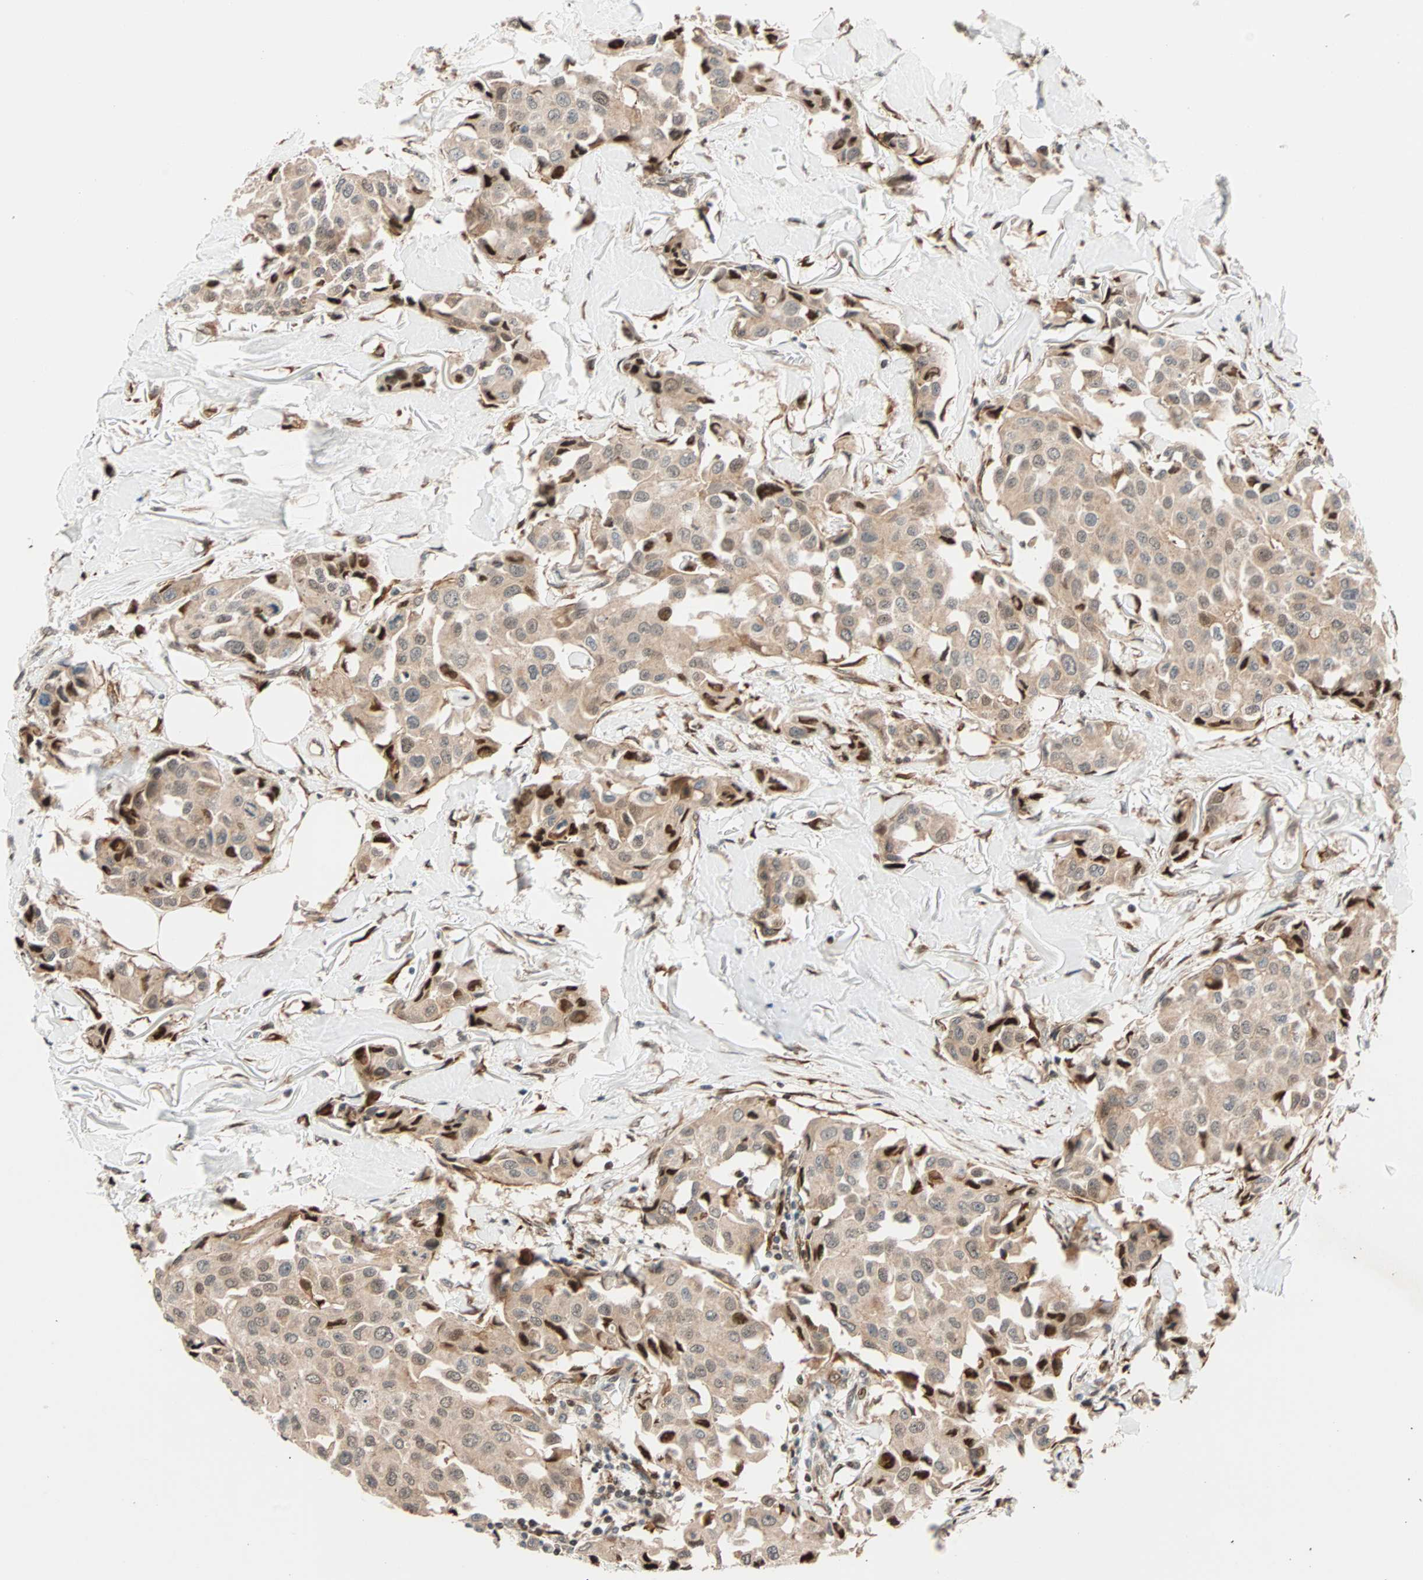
{"staining": {"intensity": "moderate", "quantity": ">75%", "location": "cytoplasmic/membranous,nuclear"}, "tissue": "breast cancer", "cell_type": "Tumor cells", "image_type": "cancer", "snomed": [{"axis": "morphology", "description": "Duct carcinoma"}, {"axis": "topography", "description": "Breast"}], "caption": "Breast invasive ductal carcinoma tissue displays moderate cytoplasmic/membranous and nuclear staining in about >75% of tumor cells", "gene": "HECW1", "patient": {"sex": "female", "age": 80}}